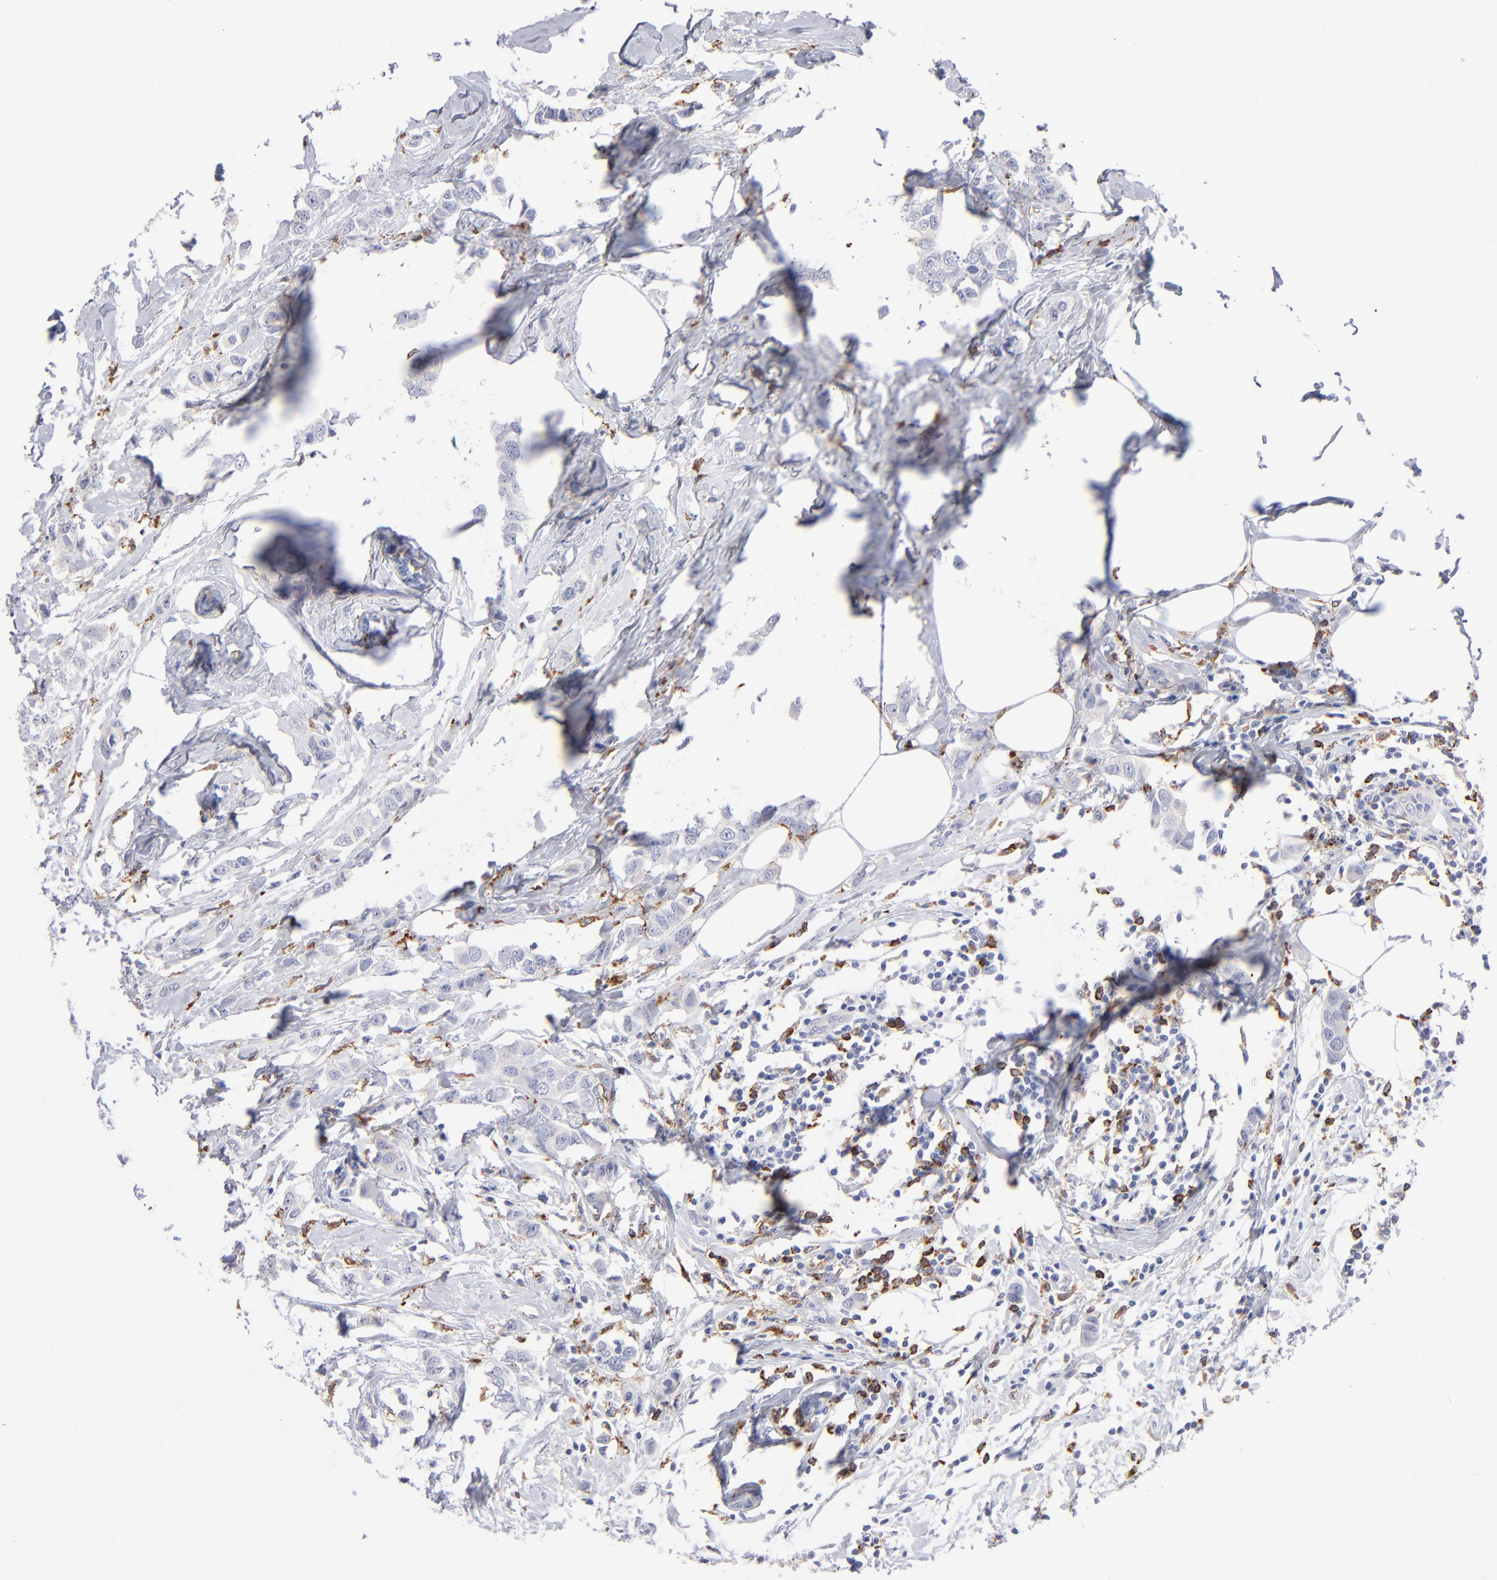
{"staining": {"intensity": "negative", "quantity": "none", "location": "none"}, "tissue": "breast cancer", "cell_type": "Tumor cells", "image_type": "cancer", "snomed": [{"axis": "morphology", "description": "Normal tissue, NOS"}, {"axis": "morphology", "description": "Duct carcinoma"}, {"axis": "topography", "description": "Breast"}], "caption": "DAB immunohistochemical staining of breast cancer exhibits no significant positivity in tumor cells. The staining is performed using DAB brown chromogen with nuclei counter-stained in using hematoxylin.", "gene": "CD180", "patient": {"sex": "female", "age": 50}}